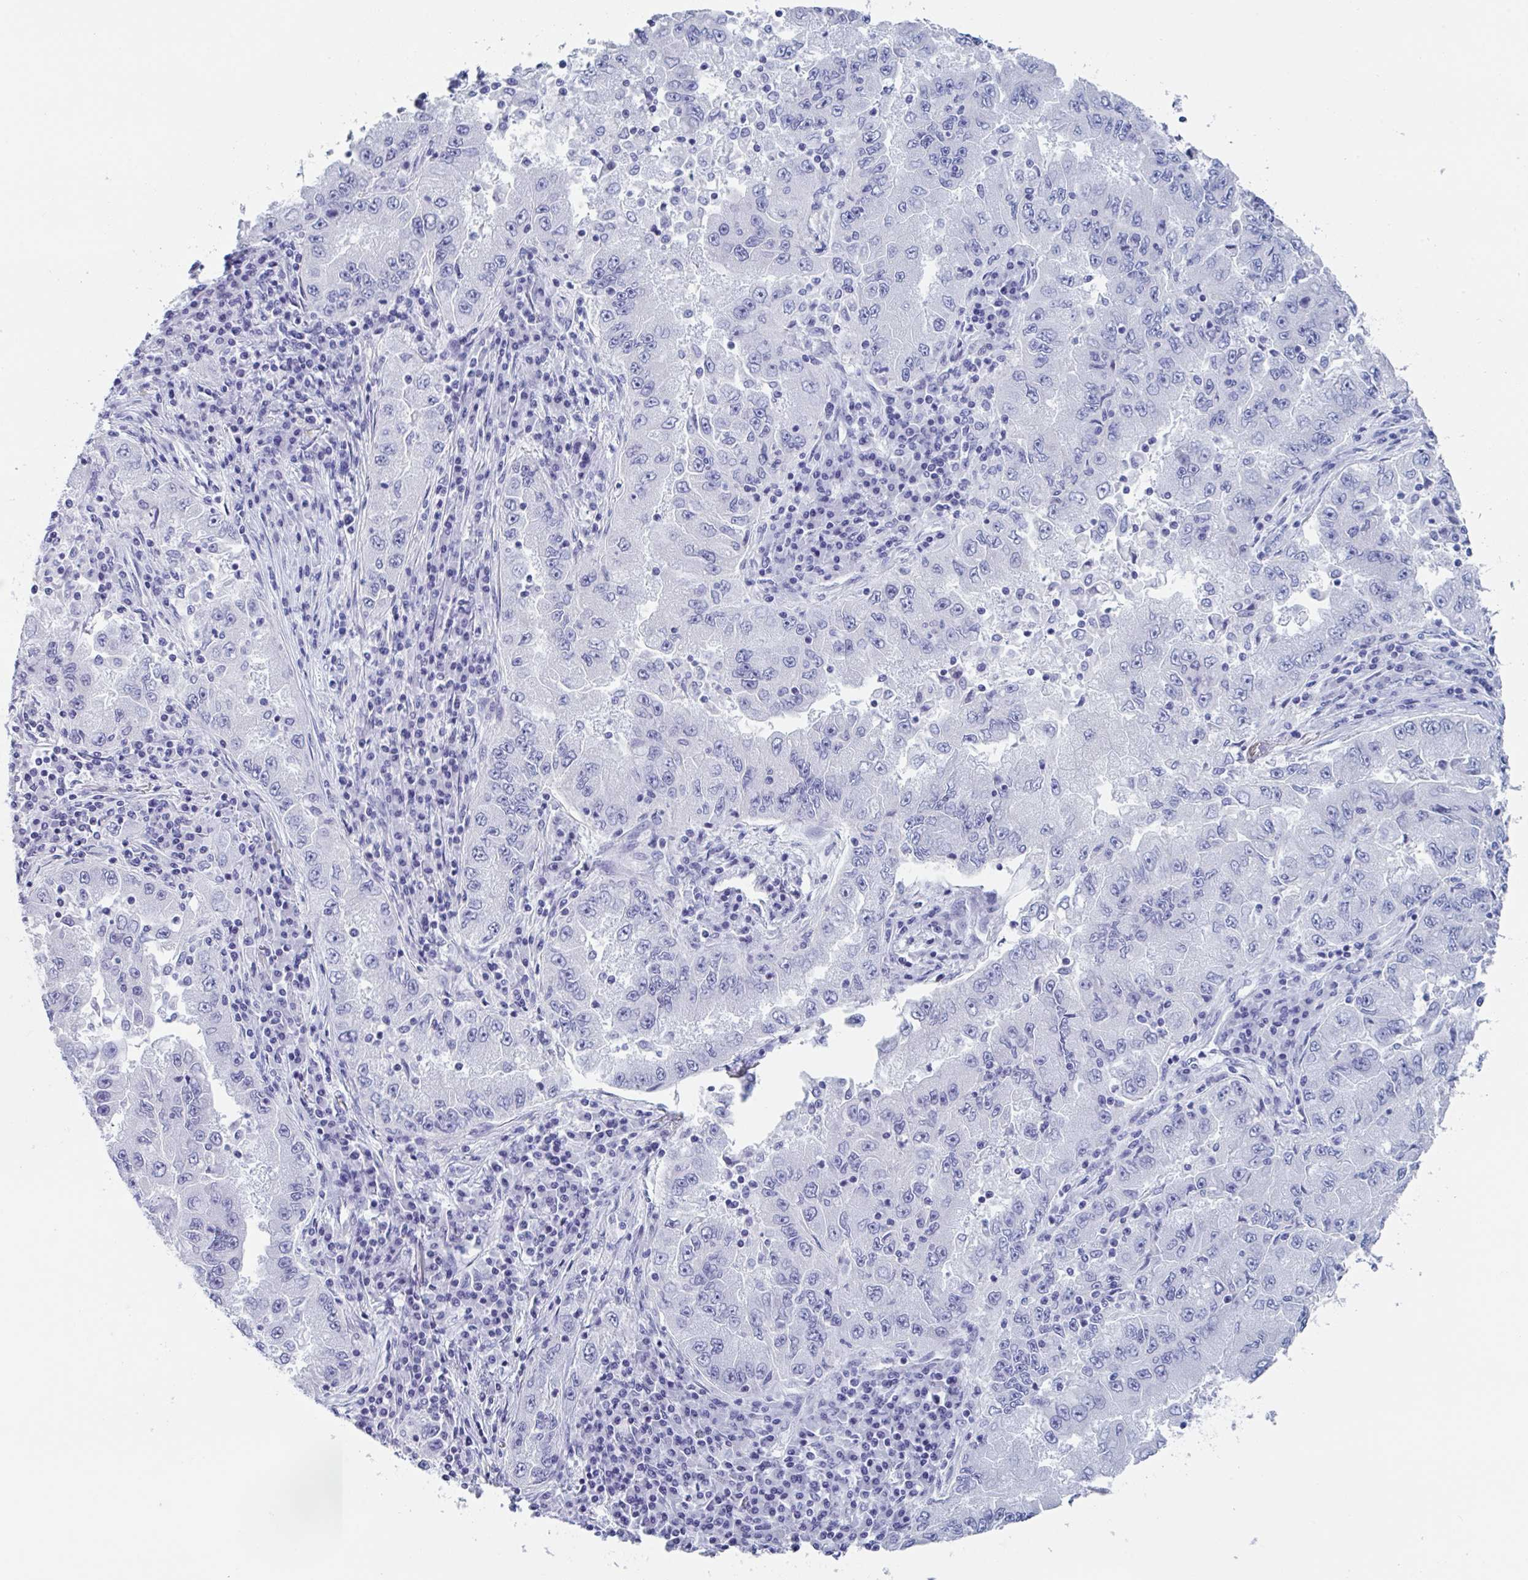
{"staining": {"intensity": "negative", "quantity": "none", "location": "none"}, "tissue": "lung cancer", "cell_type": "Tumor cells", "image_type": "cancer", "snomed": [{"axis": "morphology", "description": "Adenocarcinoma, NOS"}, {"axis": "morphology", "description": "Adenocarcinoma primary or metastatic"}, {"axis": "topography", "description": "Lung"}], "caption": "A high-resolution histopathology image shows immunohistochemistry staining of lung cancer (adenocarcinoma), which exhibits no significant staining in tumor cells. Brightfield microscopy of immunohistochemistry (IHC) stained with DAB (brown) and hematoxylin (blue), captured at high magnification.", "gene": "ZPBP", "patient": {"sex": "male", "age": 74}}